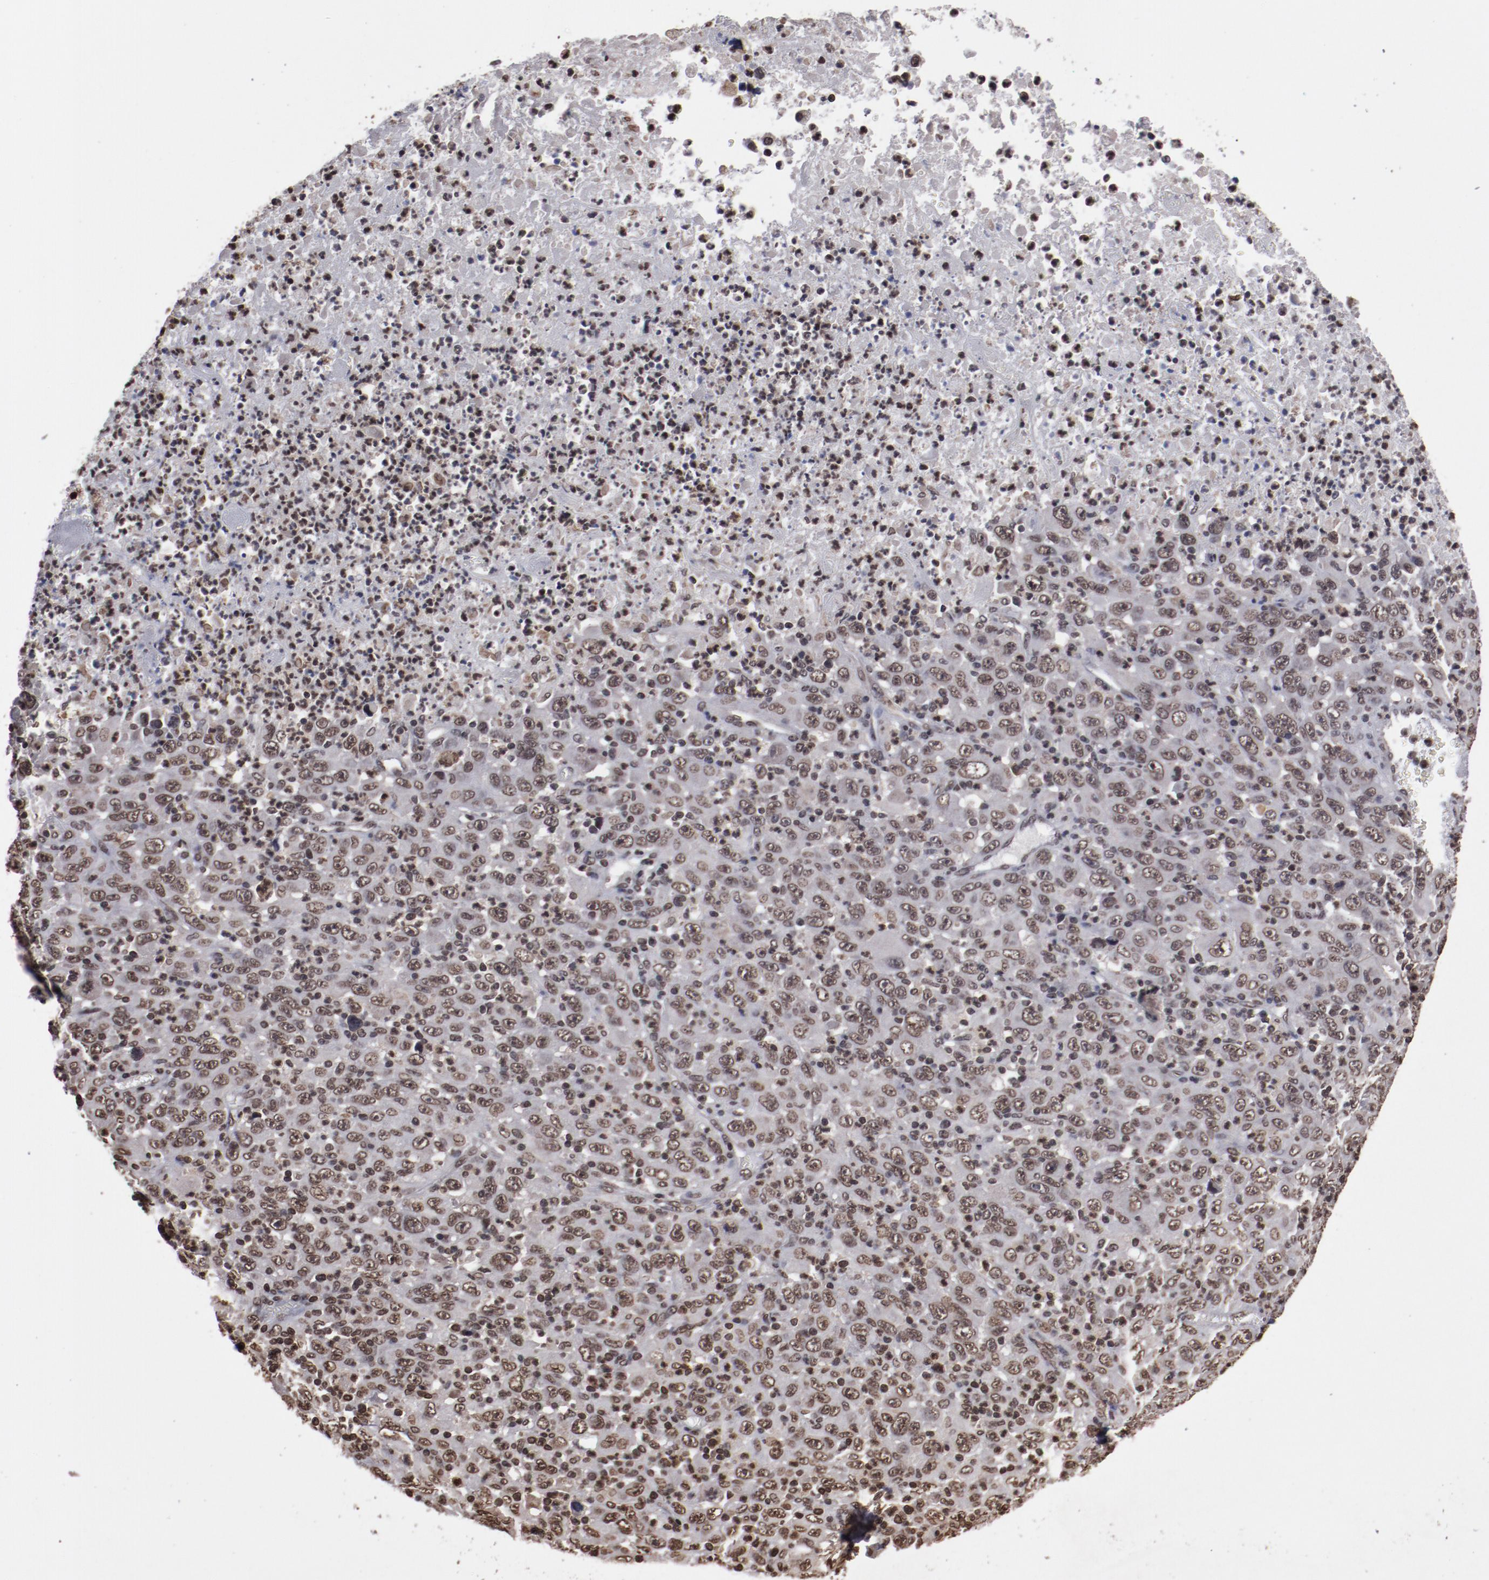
{"staining": {"intensity": "moderate", "quantity": ">75%", "location": "nuclear"}, "tissue": "melanoma", "cell_type": "Tumor cells", "image_type": "cancer", "snomed": [{"axis": "morphology", "description": "Malignant melanoma, Metastatic site"}, {"axis": "topography", "description": "Skin"}], "caption": "The immunohistochemical stain shows moderate nuclear positivity in tumor cells of melanoma tissue.", "gene": "AKT1", "patient": {"sex": "female", "age": 56}}